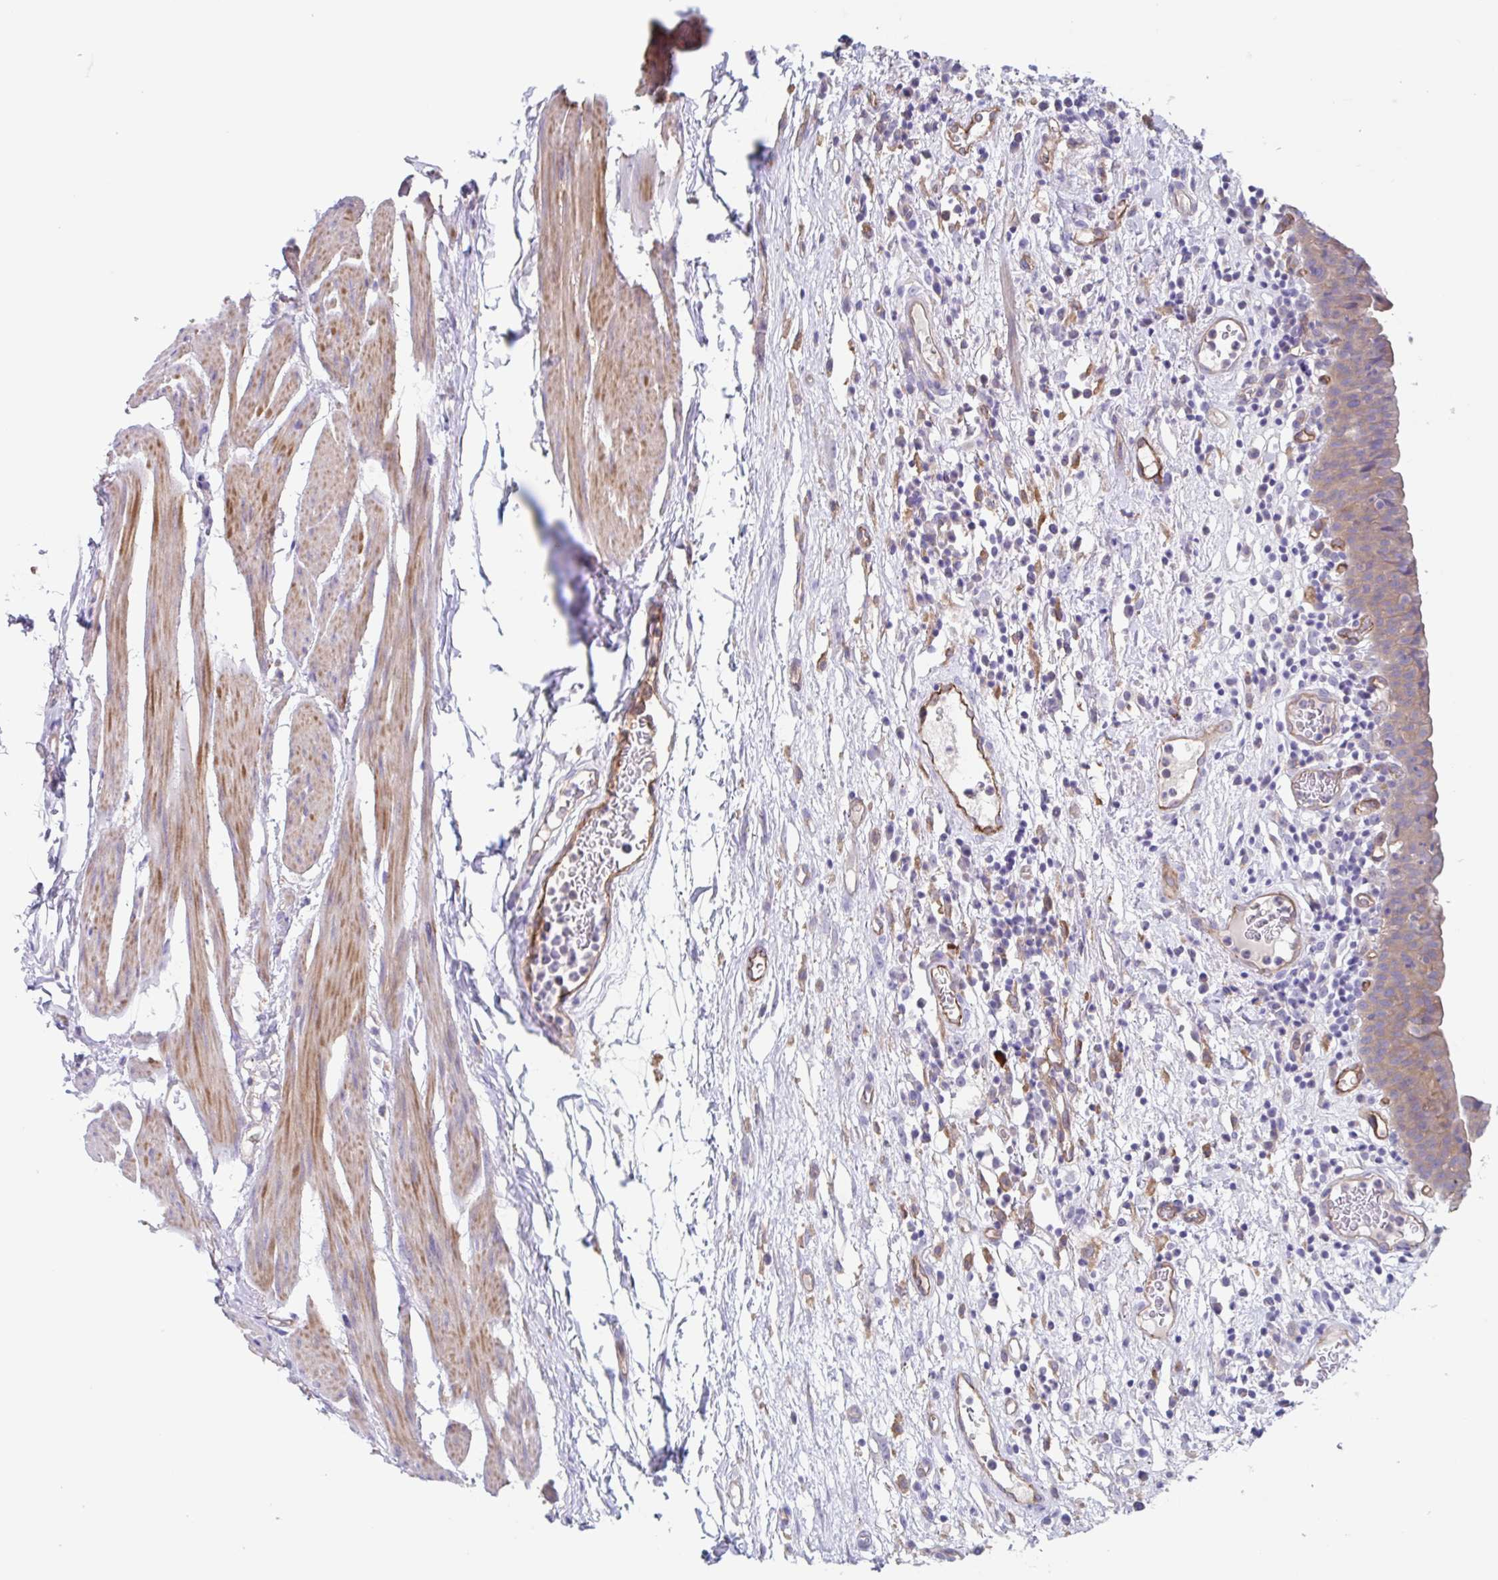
{"staining": {"intensity": "moderate", "quantity": "25%-75%", "location": "cytoplasmic/membranous"}, "tissue": "urinary bladder", "cell_type": "Urothelial cells", "image_type": "normal", "snomed": [{"axis": "morphology", "description": "Normal tissue, NOS"}, {"axis": "morphology", "description": "Inflammation, NOS"}, {"axis": "topography", "description": "Urinary bladder"}], "caption": "A brown stain shows moderate cytoplasmic/membranous positivity of a protein in urothelial cells of normal human urinary bladder.", "gene": "EHD4", "patient": {"sex": "male", "age": 57}}